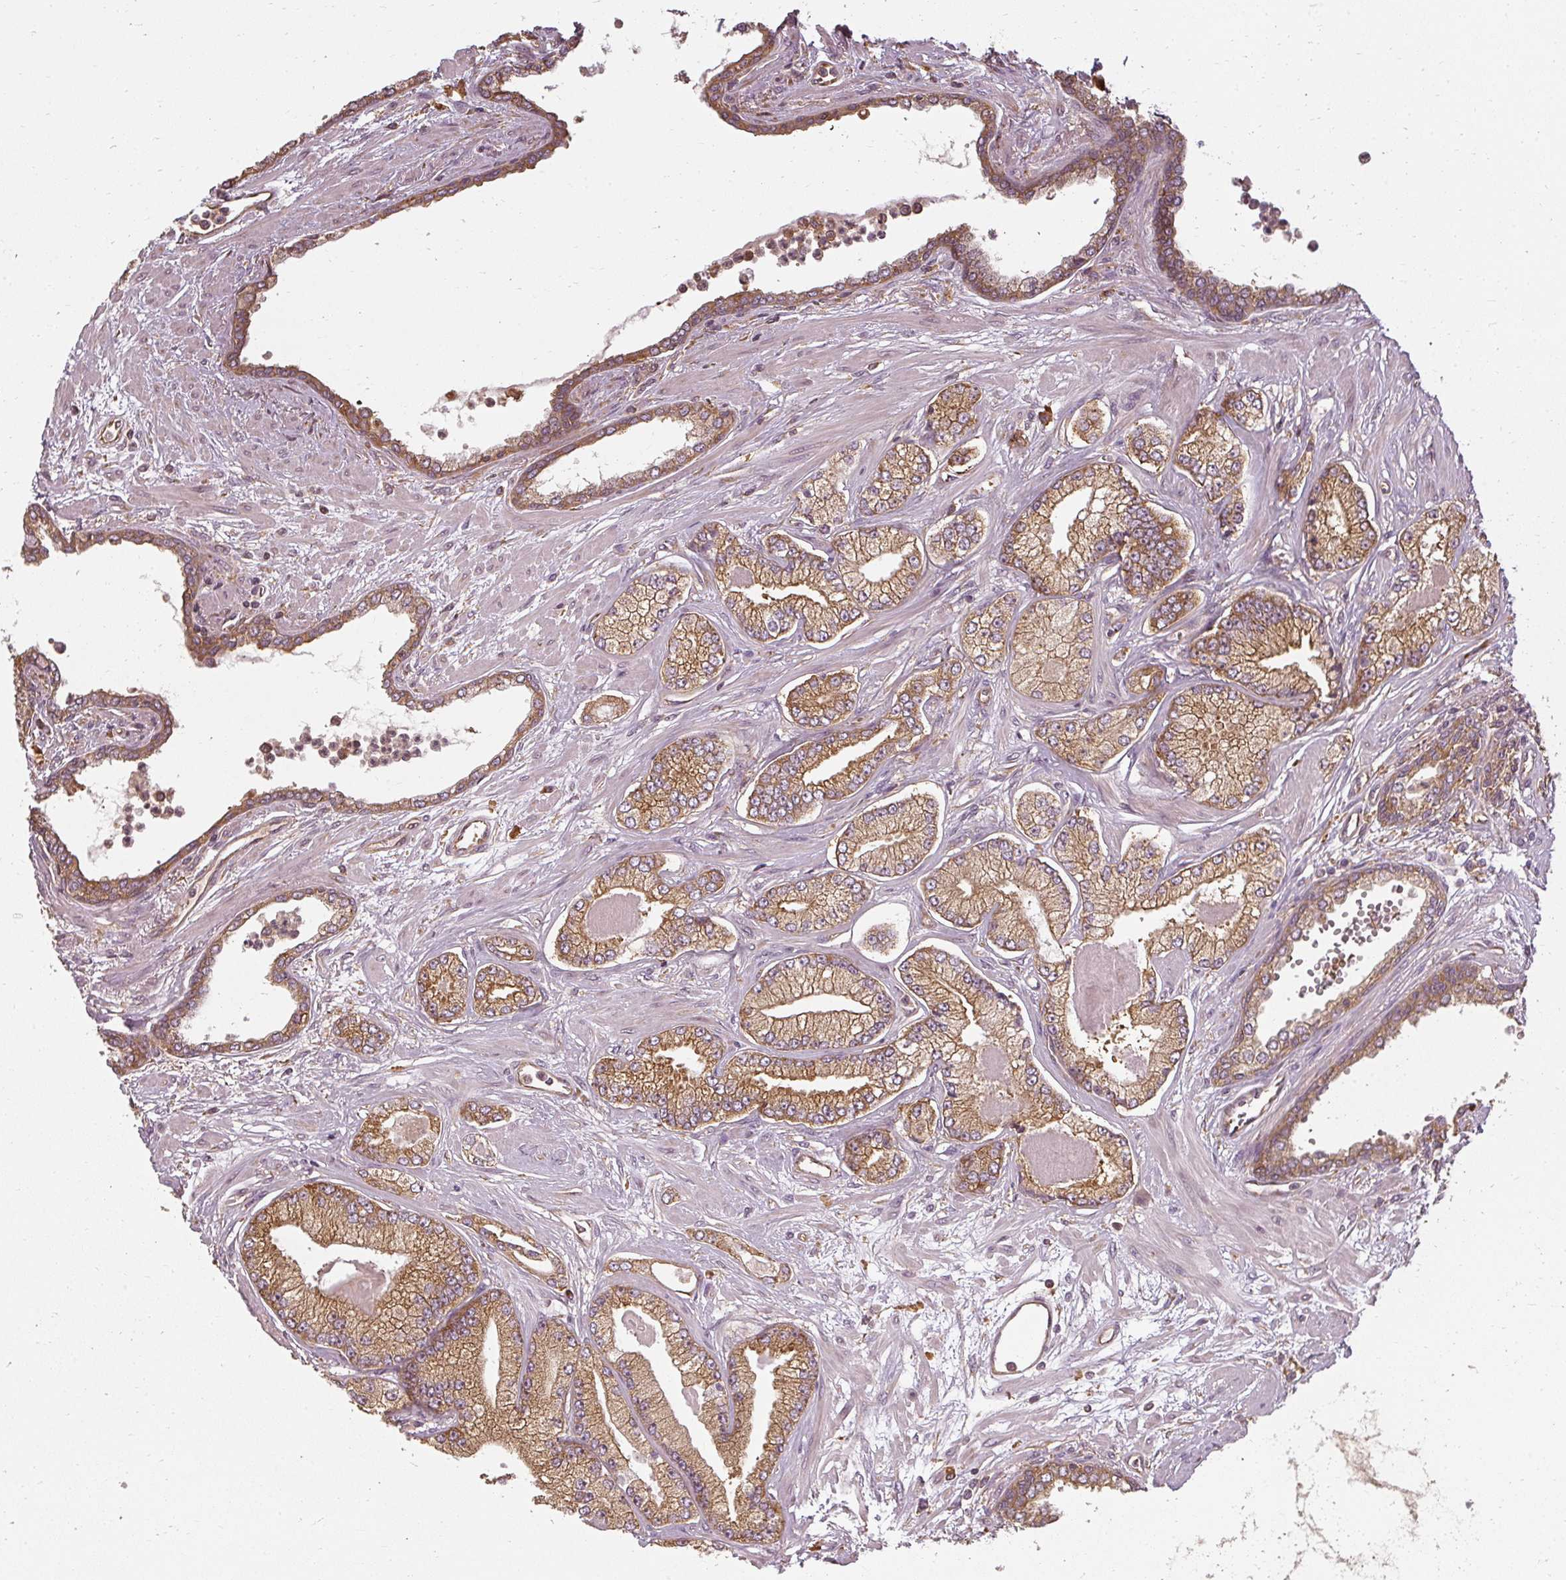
{"staining": {"intensity": "moderate", "quantity": ">75%", "location": "cytoplasmic/membranous"}, "tissue": "prostate cancer", "cell_type": "Tumor cells", "image_type": "cancer", "snomed": [{"axis": "morphology", "description": "Adenocarcinoma, Low grade"}, {"axis": "topography", "description": "Prostate"}], "caption": "A brown stain shows moderate cytoplasmic/membranous expression of a protein in human prostate adenocarcinoma (low-grade) tumor cells. (brown staining indicates protein expression, while blue staining denotes nuclei).", "gene": "RPL24", "patient": {"sex": "male", "age": 64}}